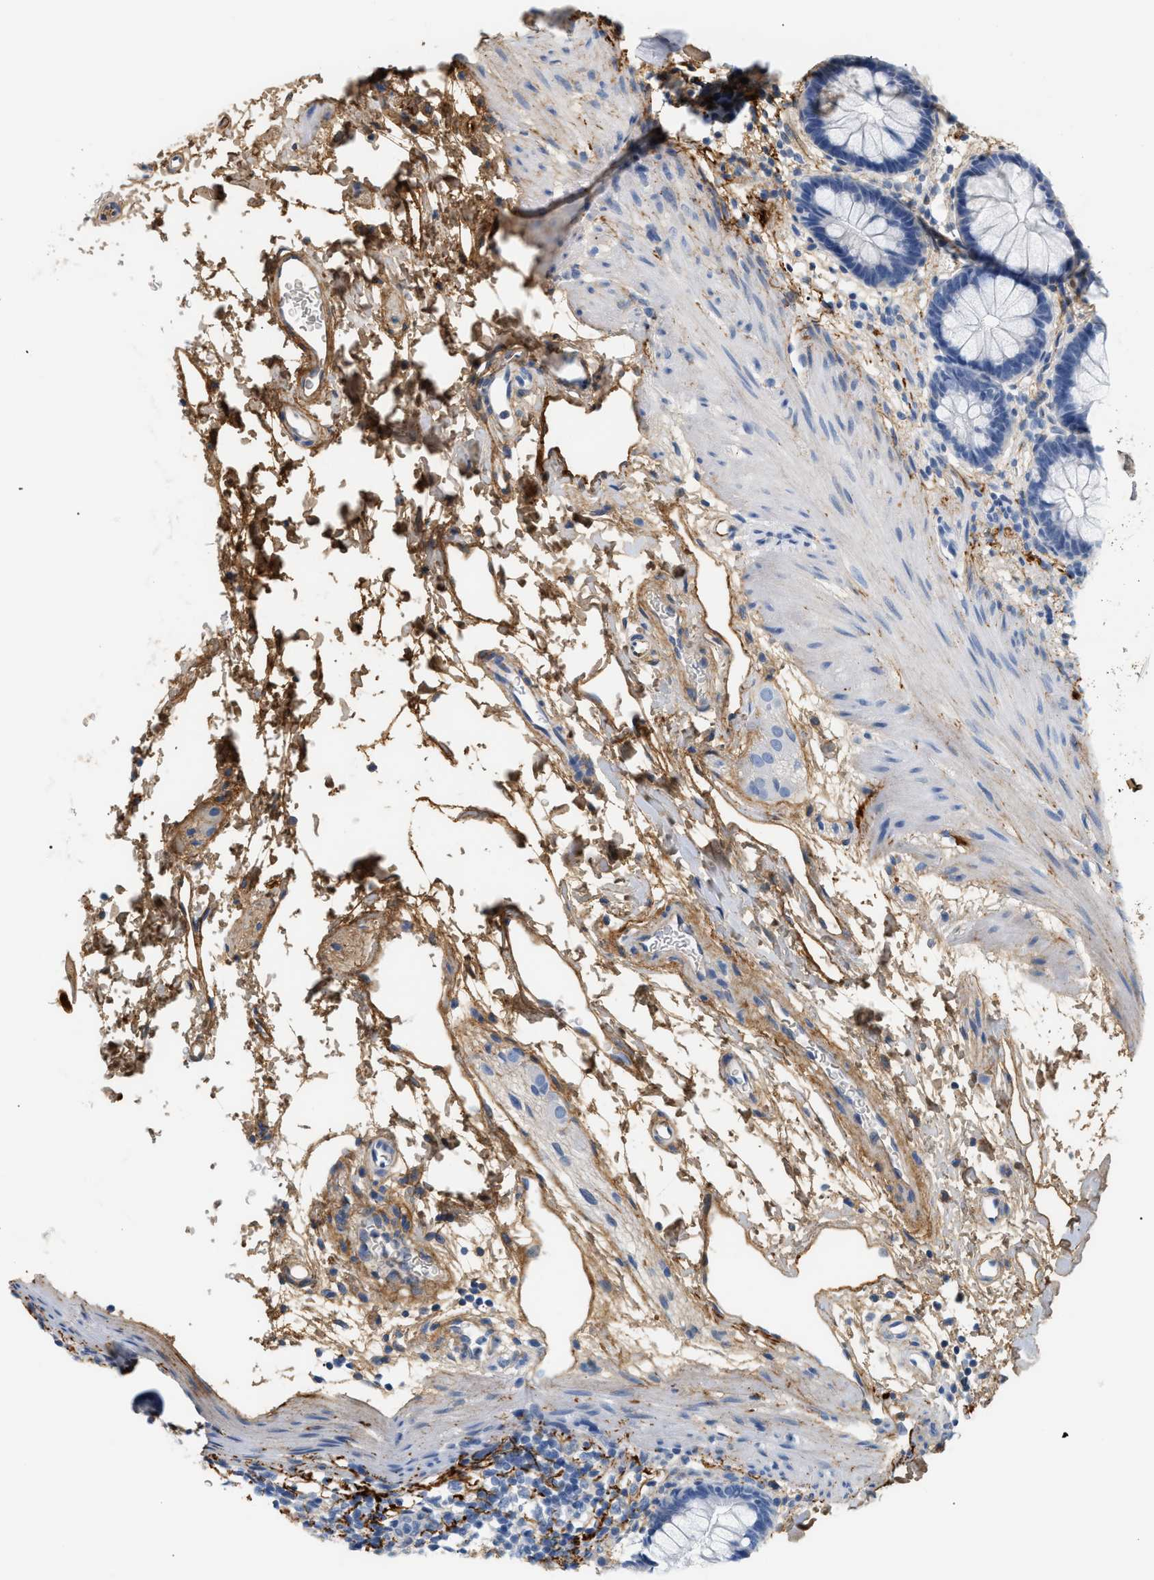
{"staining": {"intensity": "negative", "quantity": "none", "location": "none"}, "tissue": "rectum", "cell_type": "Glandular cells", "image_type": "normal", "snomed": [{"axis": "morphology", "description": "Normal tissue, NOS"}, {"axis": "topography", "description": "Rectum"}], "caption": "Immunohistochemistry (IHC) of normal human rectum shows no expression in glandular cells.", "gene": "CFH", "patient": {"sex": "female", "age": 24}}